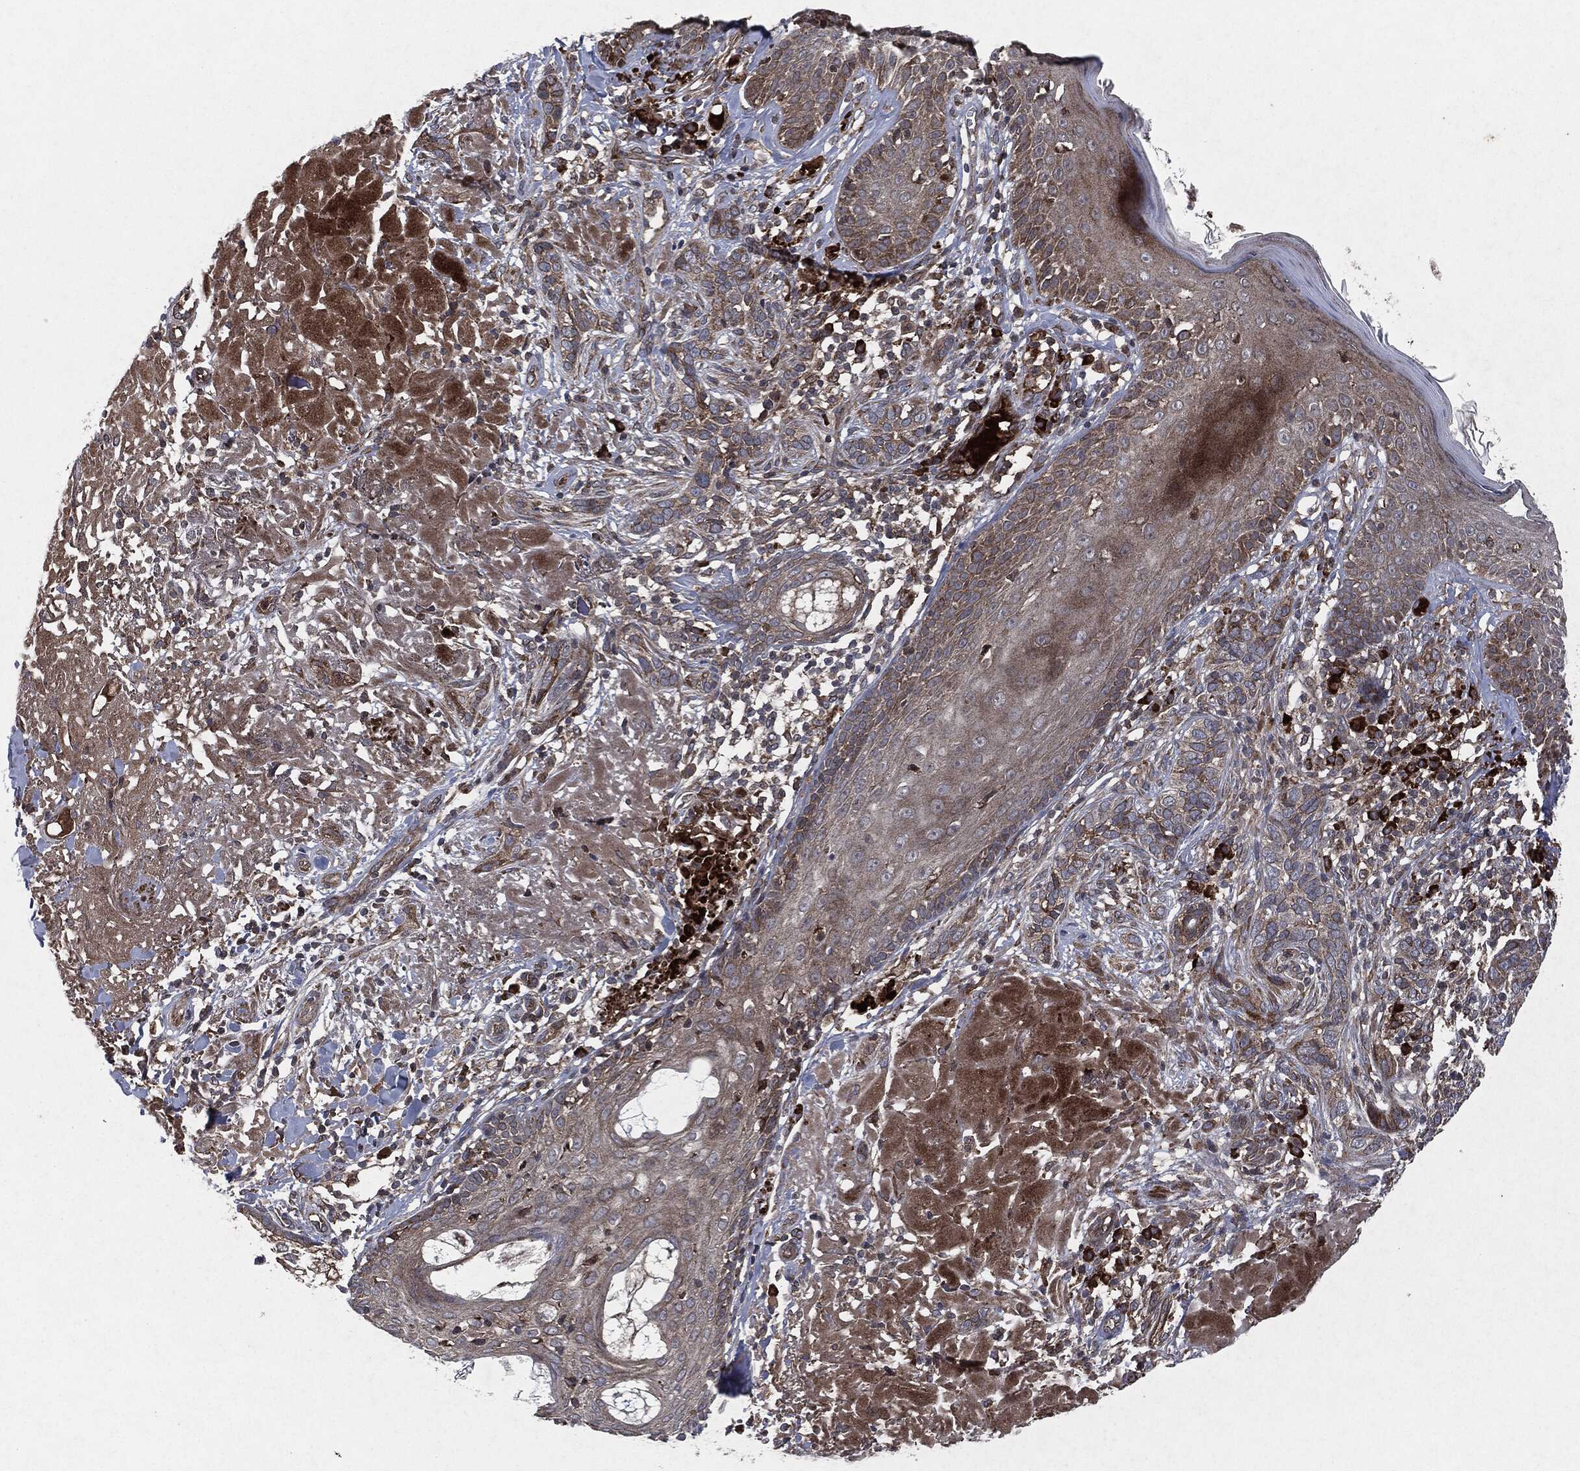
{"staining": {"intensity": "strong", "quantity": "25%-75%", "location": "cytoplasmic/membranous"}, "tissue": "skin cancer", "cell_type": "Tumor cells", "image_type": "cancer", "snomed": [{"axis": "morphology", "description": "Basal cell carcinoma"}, {"axis": "topography", "description": "Skin"}], "caption": "Tumor cells exhibit high levels of strong cytoplasmic/membranous staining in approximately 25%-75% of cells in human basal cell carcinoma (skin).", "gene": "RAF1", "patient": {"sex": "male", "age": 91}}